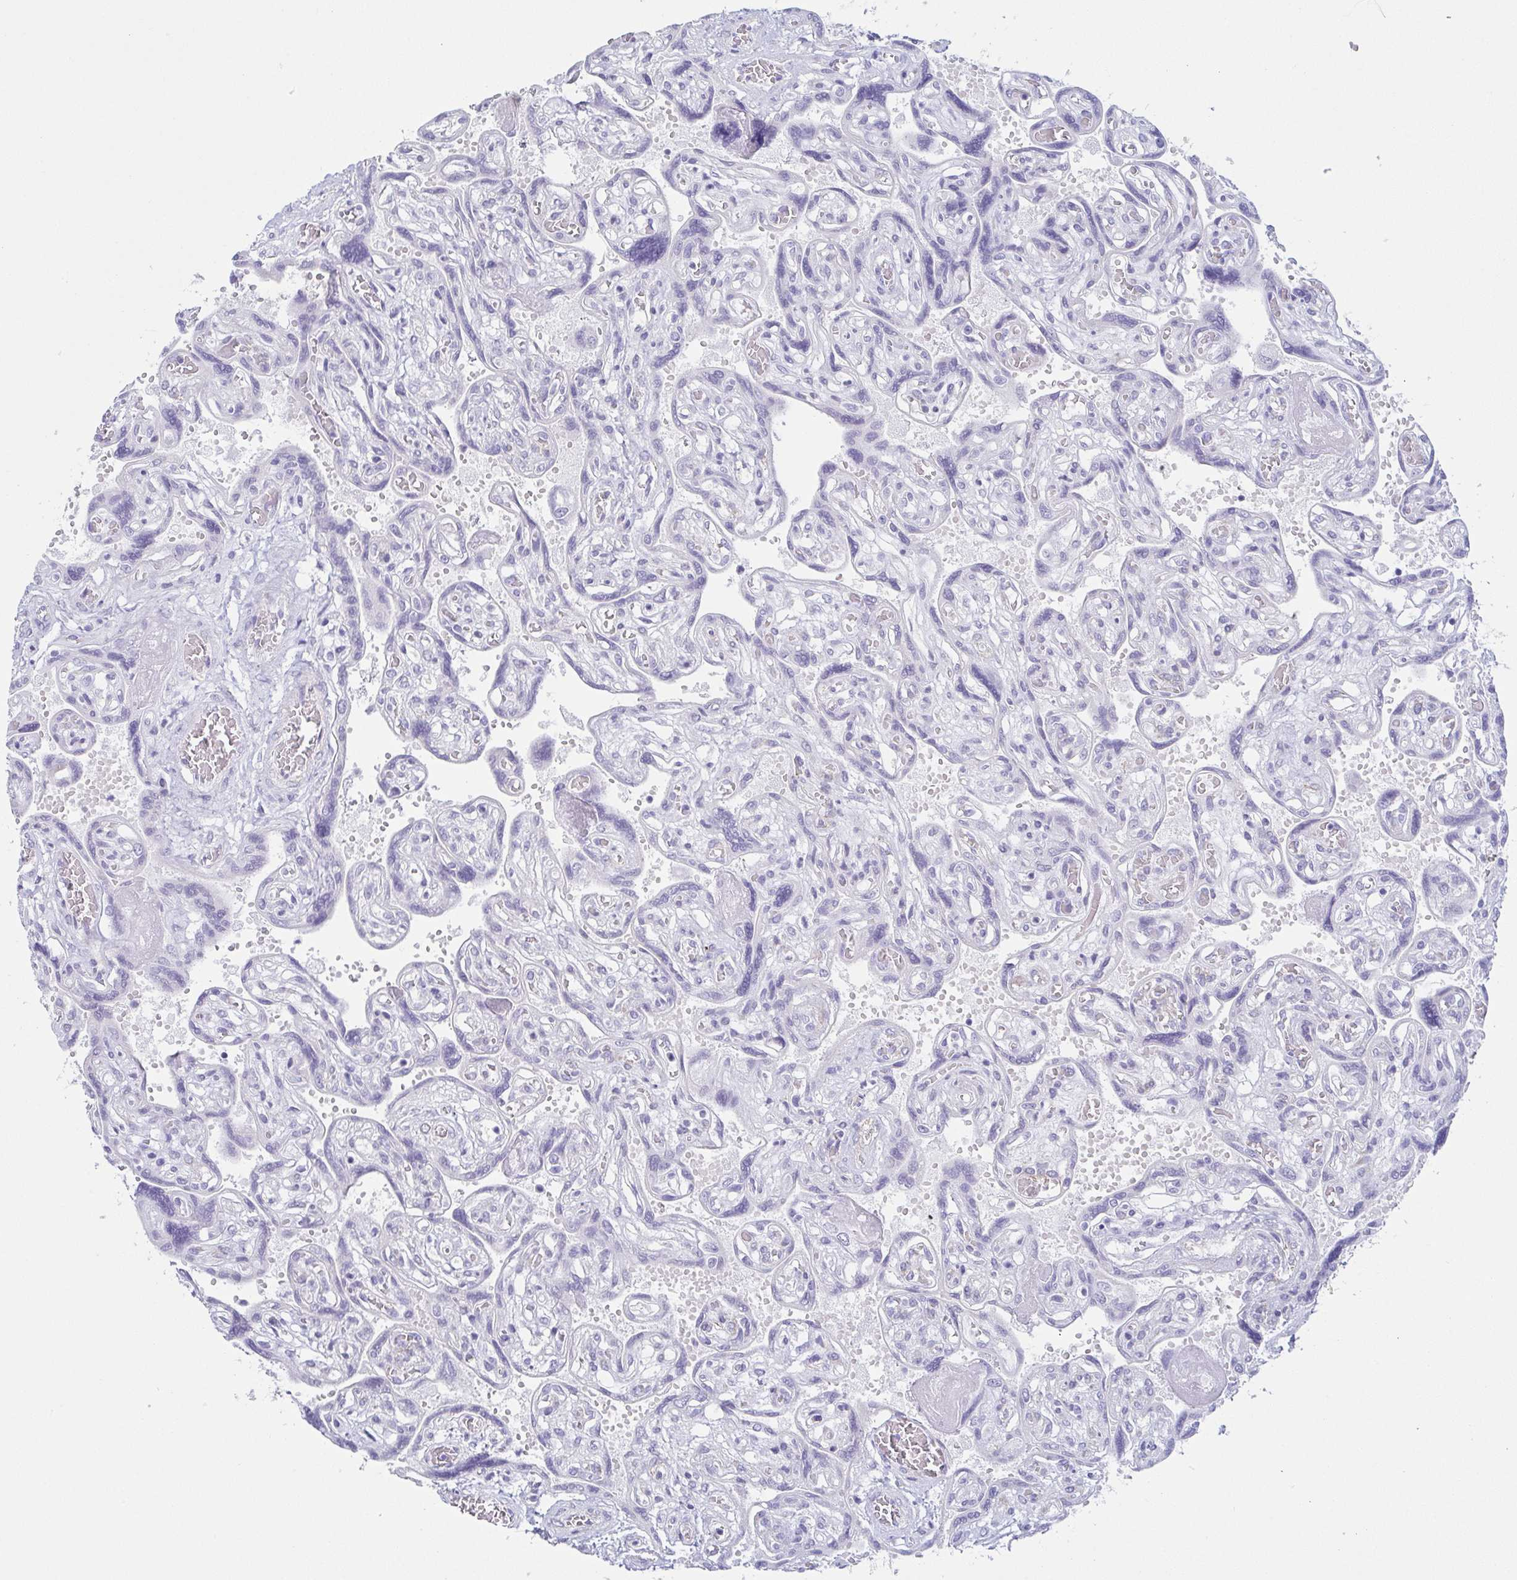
{"staining": {"intensity": "negative", "quantity": "none", "location": "none"}, "tissue": "placenta", "cell_type": "Decidual cells", "image_type": "normal", "snomed": [{"axis": "morphology", "description": "Normal tissue, NOS"}, {"axis": "topography", "description": "Placenta"}], "caption": "Immunohistochemistry (IHC) micrograph of unremarkable placenta: placenta stained with DAB (3,3'-diaminobenzidine) demonstrates no significant protein staining in decidual cells. The staining was performed using DAB (3,3'-diaminobenzidine) to visualize the protein expression in brown, while the nuclei were stained in blue with hematoxylin (Magnification: 20x).", "gene": "PRR27", "patient": {"sex": "female", "age": 32}}